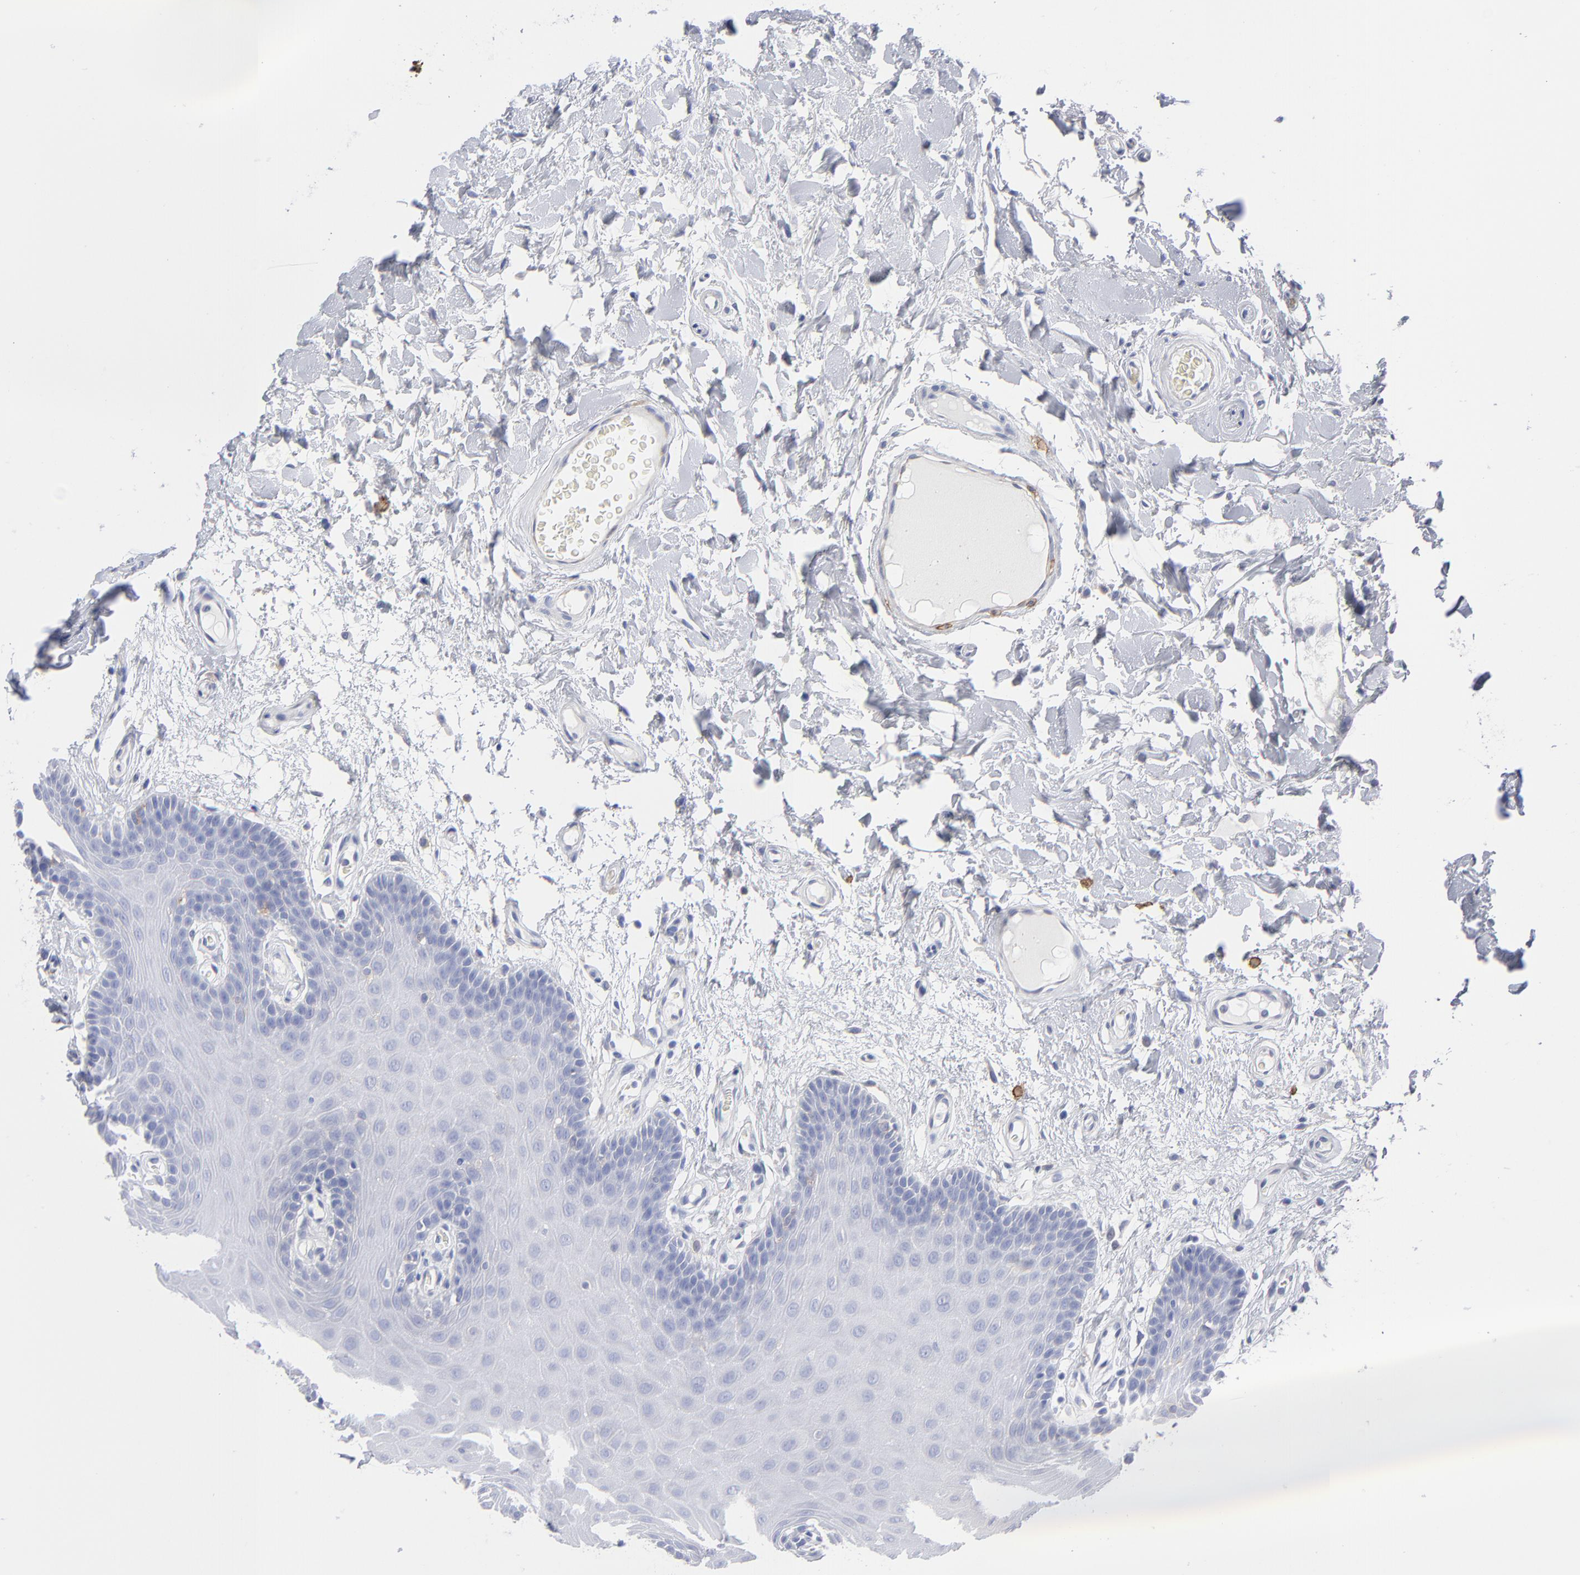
{"staining": {"intensity": "negative", "quantity": "none", "location": "none"}, "tissue": "oral mucosa", "cell_type": "Squamous epithelial cells", "image_type": "normal", "snomed": [{"axis": "morphology", "description": "Normal tissue, NOS"}, {"axis": "morphology", "description": "Squamous cell carcinoma, NOS"}, {"axis": "topography", "description": "Skeletal muscle"}, {"axis": "topography", "description": "Oral tissue"}, {"axis": "topography", "description": "Head-Neck"}], "caption": "Squamous epithelial cells show no significant protein expression in benign oral mucosa.", "gene": "LAT2", "patient": {"sex": "male", "age": 71}}